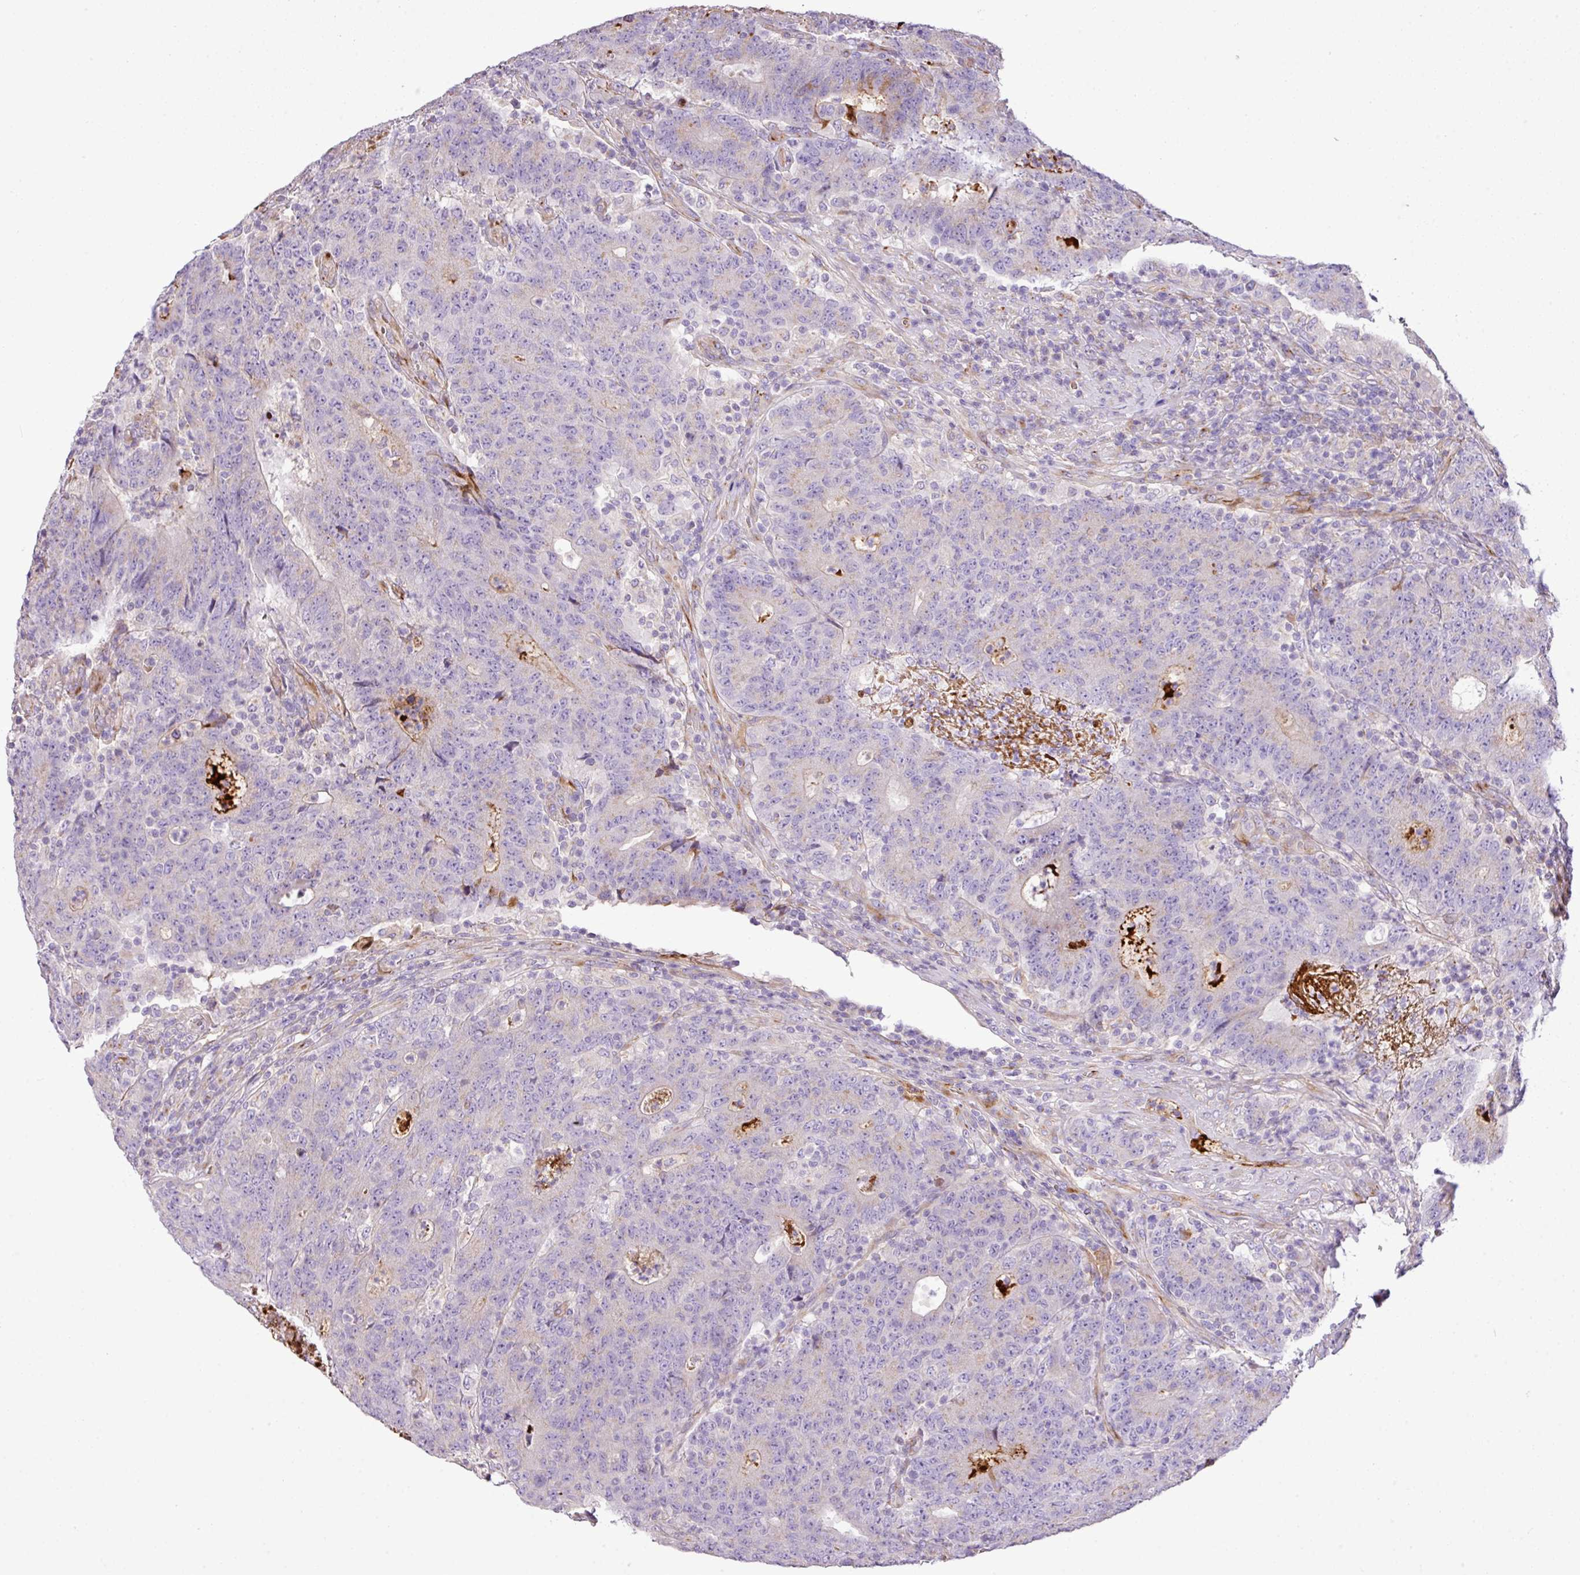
{"staining": {"intensity": "weak", "quantity": "<25%", "location": "cytoplasmic/membranous"}, "tissue": "colorectal cancer", "cell_type": "Tumor cells", "image_type": "cancer", "snomed": [{"axis": "morphology", "description": "Adenocarcinoma, NOS"}, {"axis": "topography", "description": "Colon"}], "caption": "Tumor cells are negative for brown protein staining in colorectal cancer (adenocarcinoma).", "gene": "CTXN2", "patient": {"sex": "female", "age": 75}}